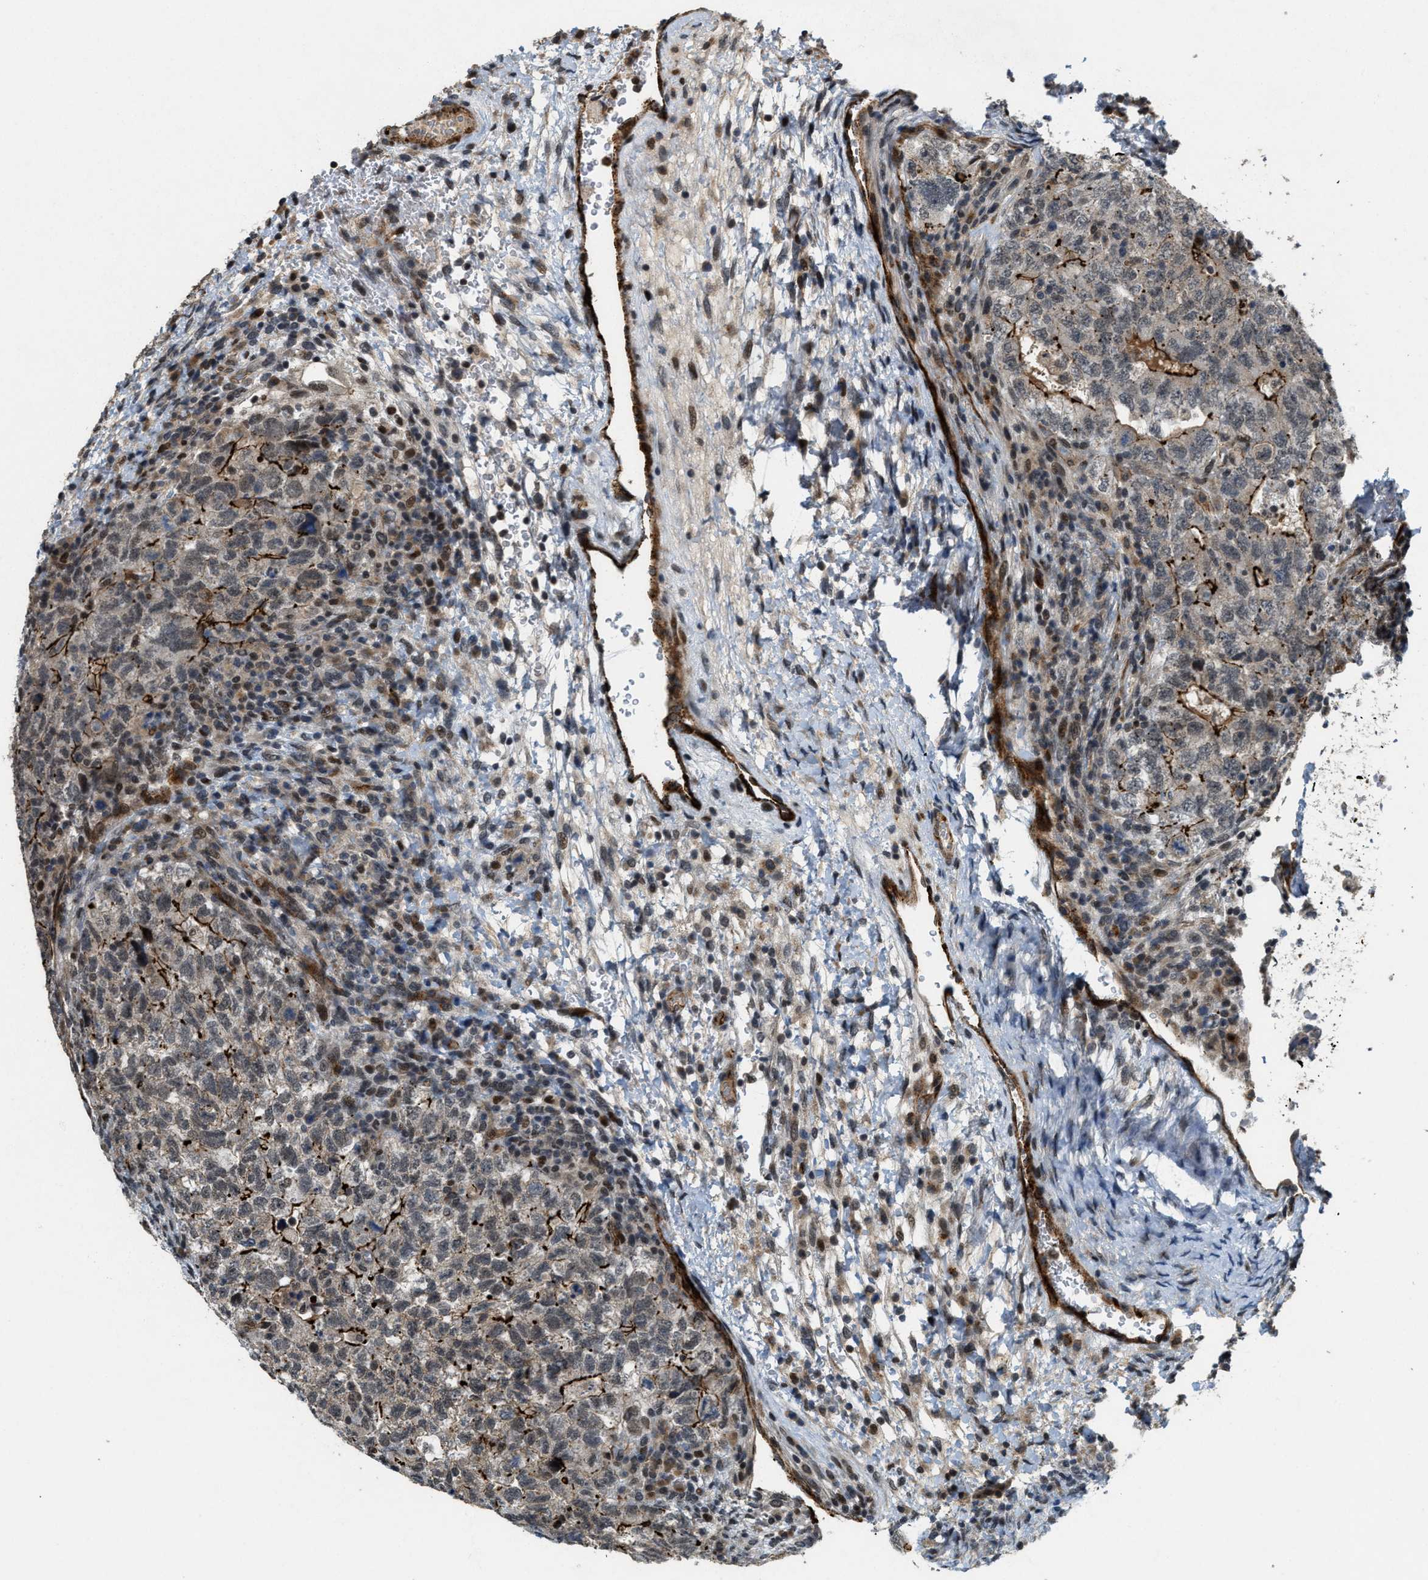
{"staining": {"intensity": "strong", "quantity": "<25%", "location": "cytoplasmic/membranous,nuclear"}, "tissue": "testis cancer", "cell_type": "Tumor cells", "image_type": "cancer", "snomed": [{"axis": "morphology", "description": "Carcinoma, Embryonal, NOS"}, {"axis": "topography", "description": "Testis"}], "caption": "Immunohistochemical staining of testis embryonal carcinoma shows medium levels of strong cytoplasmic/membranous and nuclear protein expression in approximately <25% of tumor cells.", "gene": "DPF2", "patient": {"sex": "male", "age": 36}}